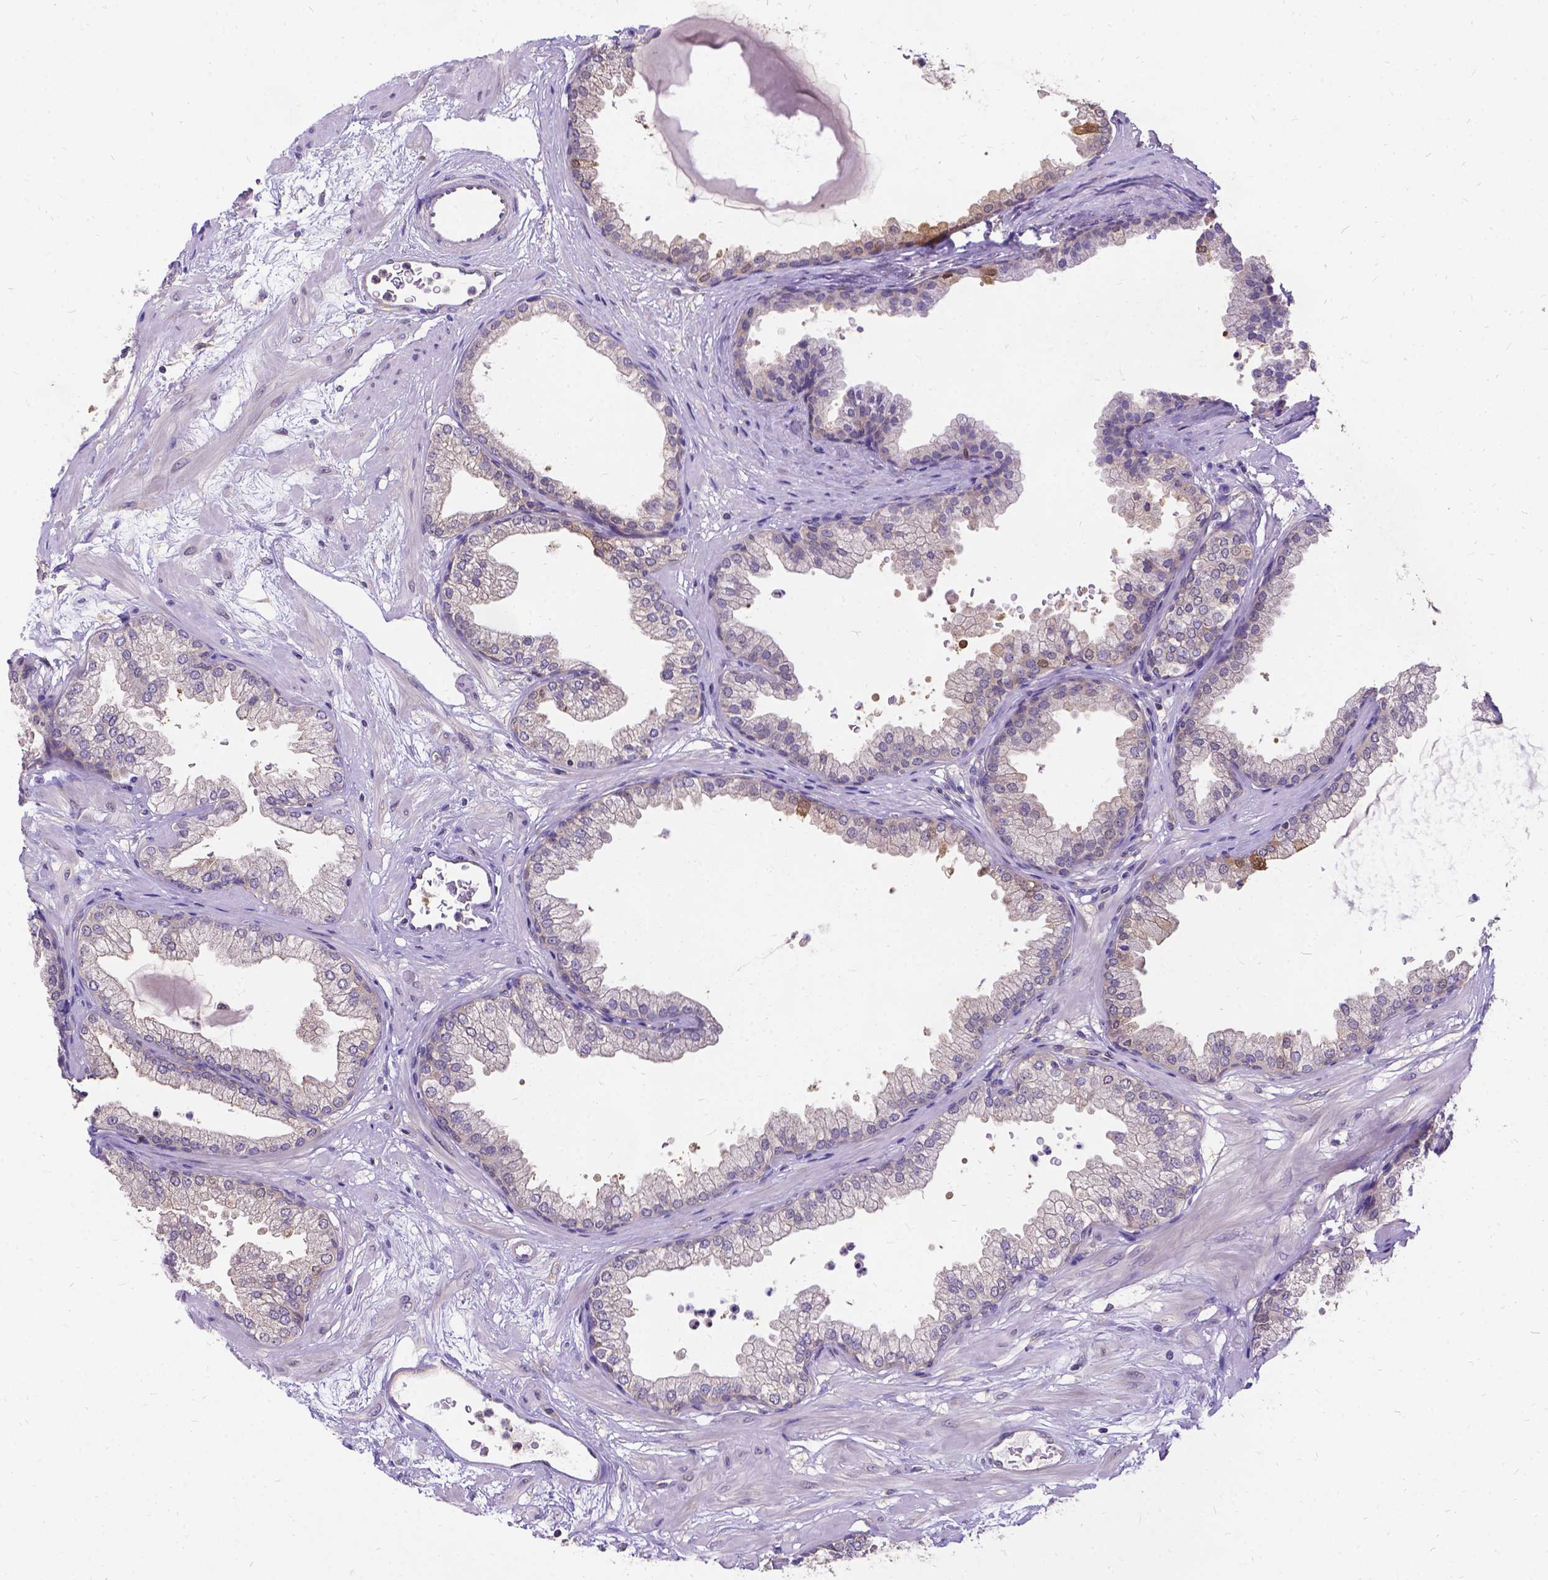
{"staining": {"intensity": "weak", "quantity": "<25%", "location": "cytoplasmic/membranous"}, "tissue": "prostate", "cell_type": "Glandular cells", "image_type": "normal", "snomed": [{"axis": "morphology", "description": "Normal tissue, NOS"}, {"axis": "topography", "description": "Prostate"}], "caption": "Unremarkable prostate was stained to show a protein in brown. There is no significant staining in glandular cells. (DAB (3,3'-diaminobenzidine) immunohistochemistry with hematoxylin counter stain).", "gene": "DENND6A", "patient": {"sex": "male", "age": 37}}